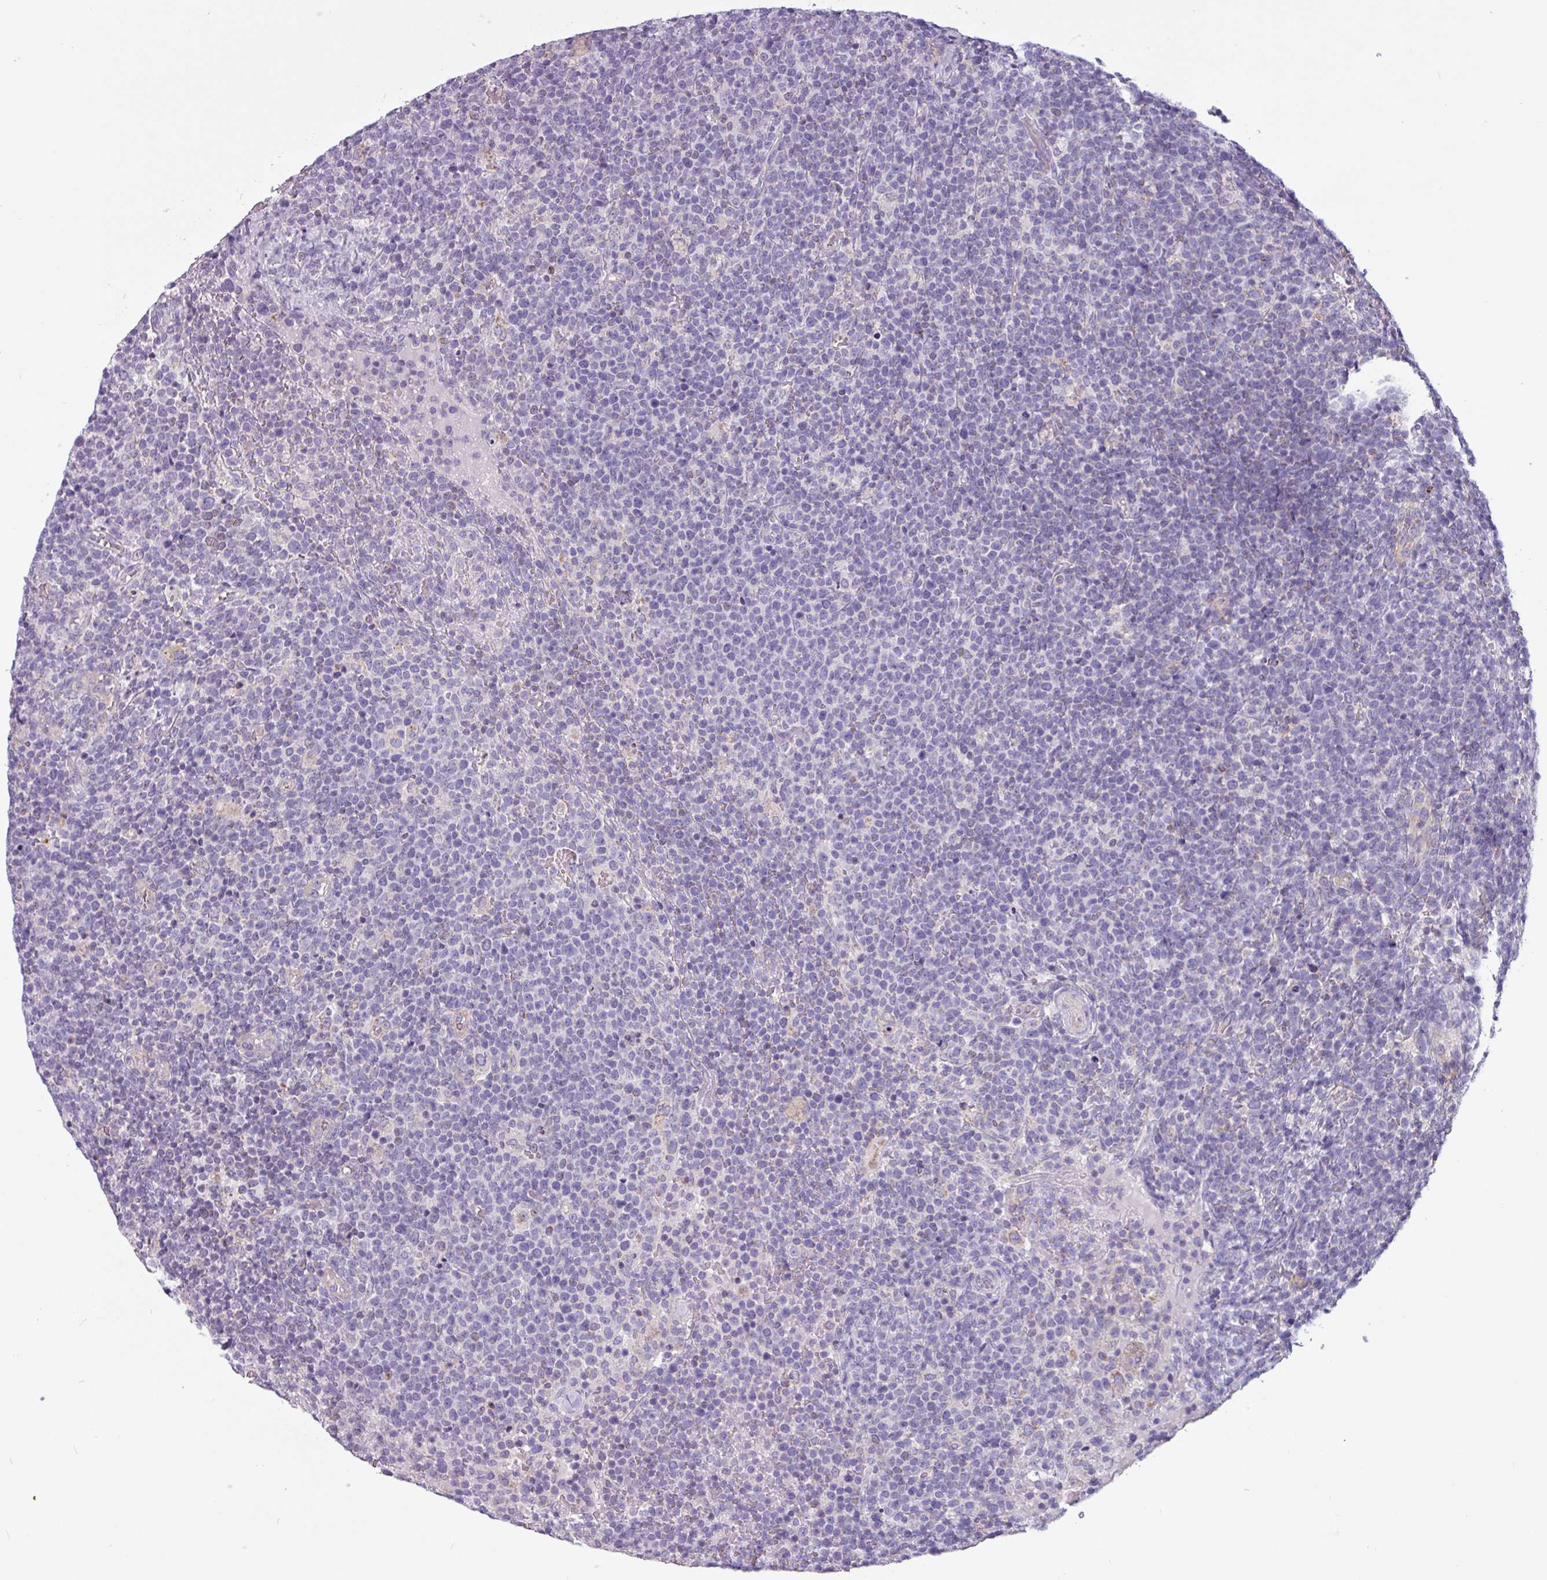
{"staining": {"intensity": "negative", "quantity": "none", "location": "none"}, "tissue": "lymphoma", "cell_type": "Tumor cells", "image_type": "cancer", "snomed": [{"axis": "morphology", "description": "Malignant lymphoma, non-Hodgkin's type, High grade"}, {"axis": "topography", "description": "Lymph node"}], "caption": "DAB immunohistochemical staining of human lymphoma displays no significant positivity in tumor cells.", "gene": "CAMK1", "patient": {"sex": "male", "age": 61}}